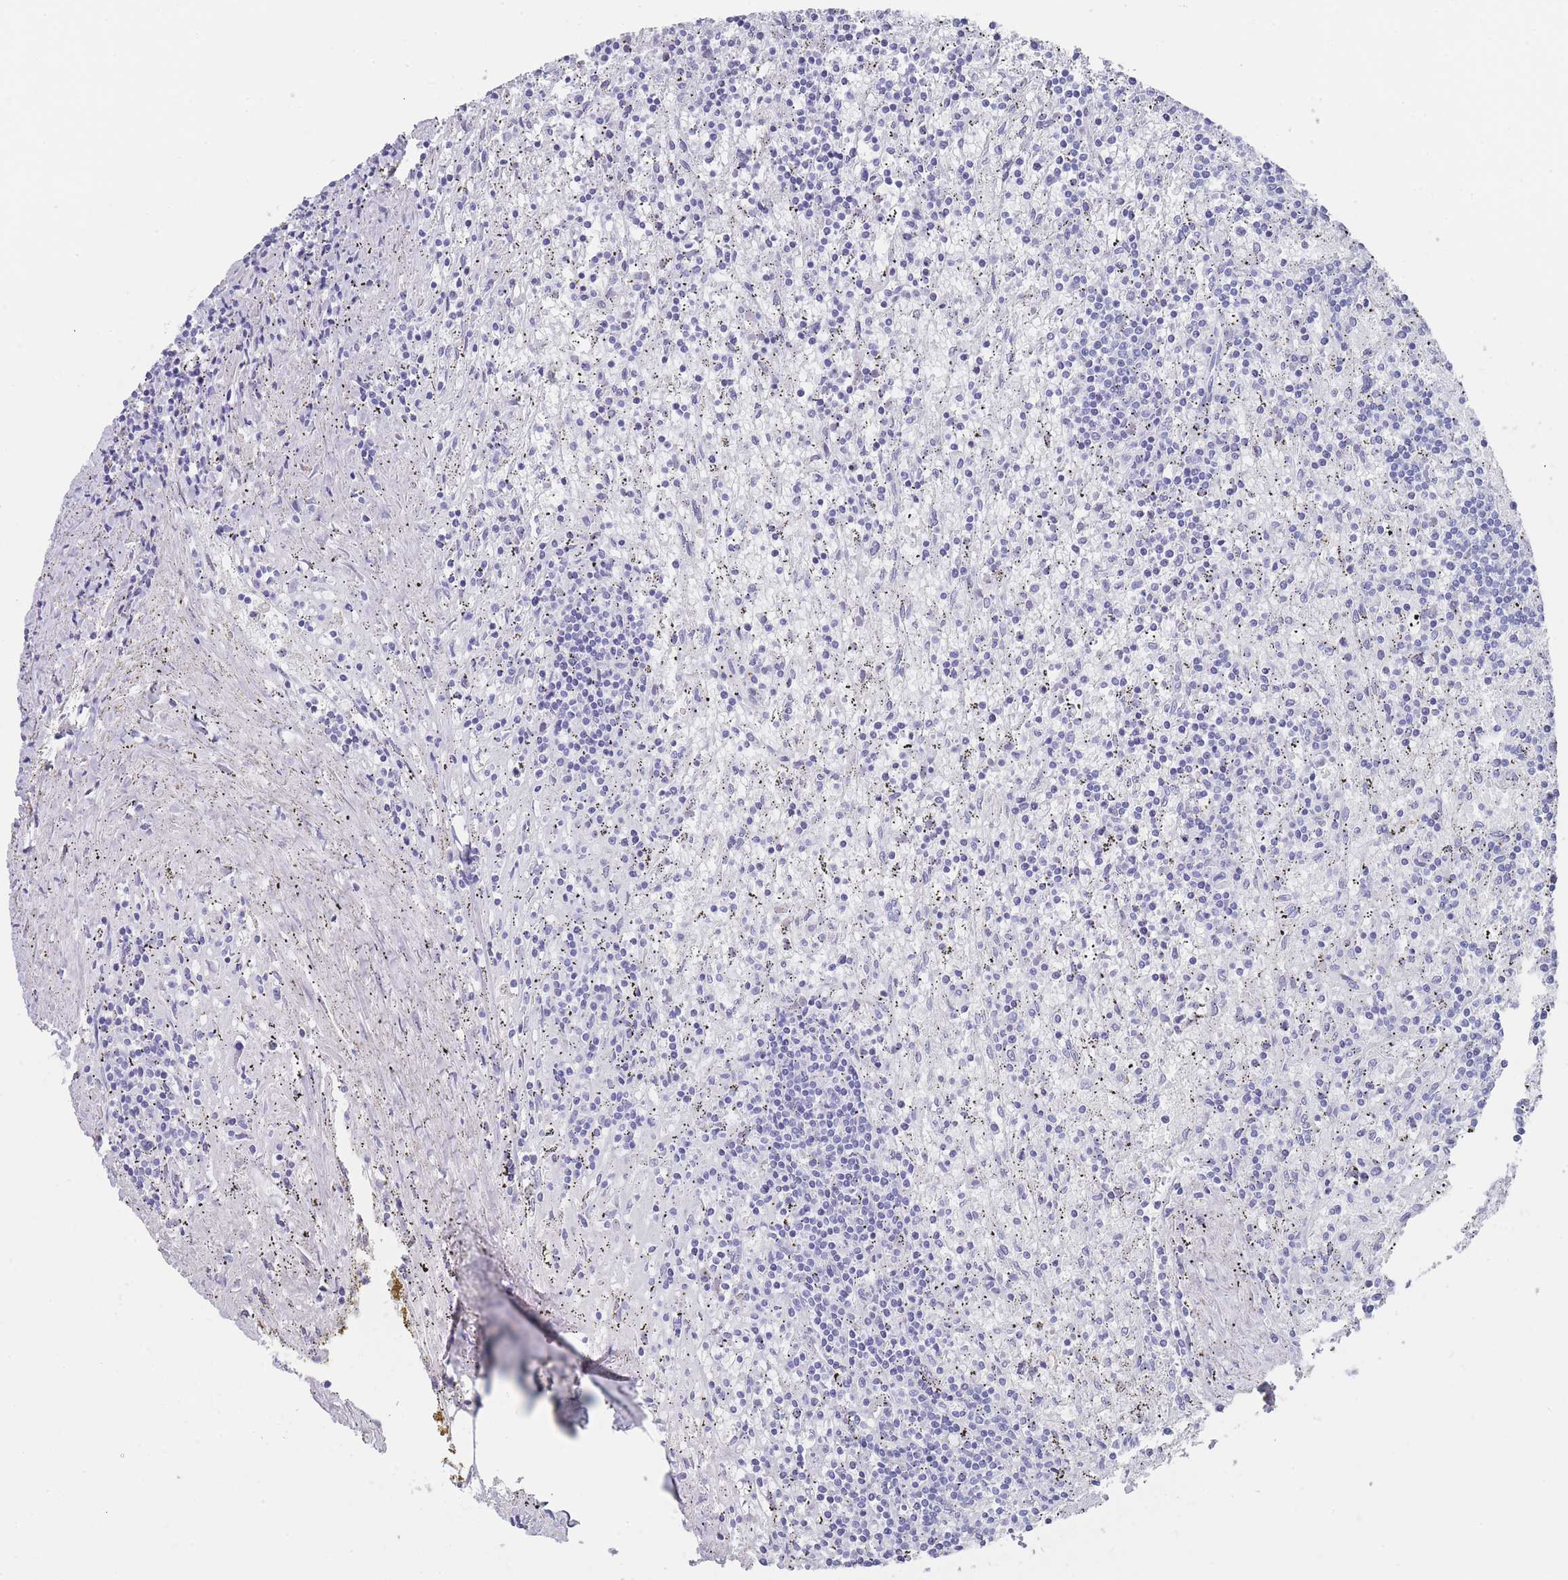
{"staining": {"intensity": "negative", "quantity": "none", "location": "none"}, "tissue": "lymphoma", "cell_type": "Tumor cells", "image_type": "cancer", "snomed": [{"axis": "morphology", "description": "Malignant lymphoma, non-Hodgkin's type, Low grade"}, {"axis": "topography", "description": "Spleen"}], "caption": "Tumor cells show no significant protein positivity in low-grade malignant lymphoma, non-Hodgkin's type.", "gene": "RAB2B", "patient": {"sex": "male", "age": 76}}